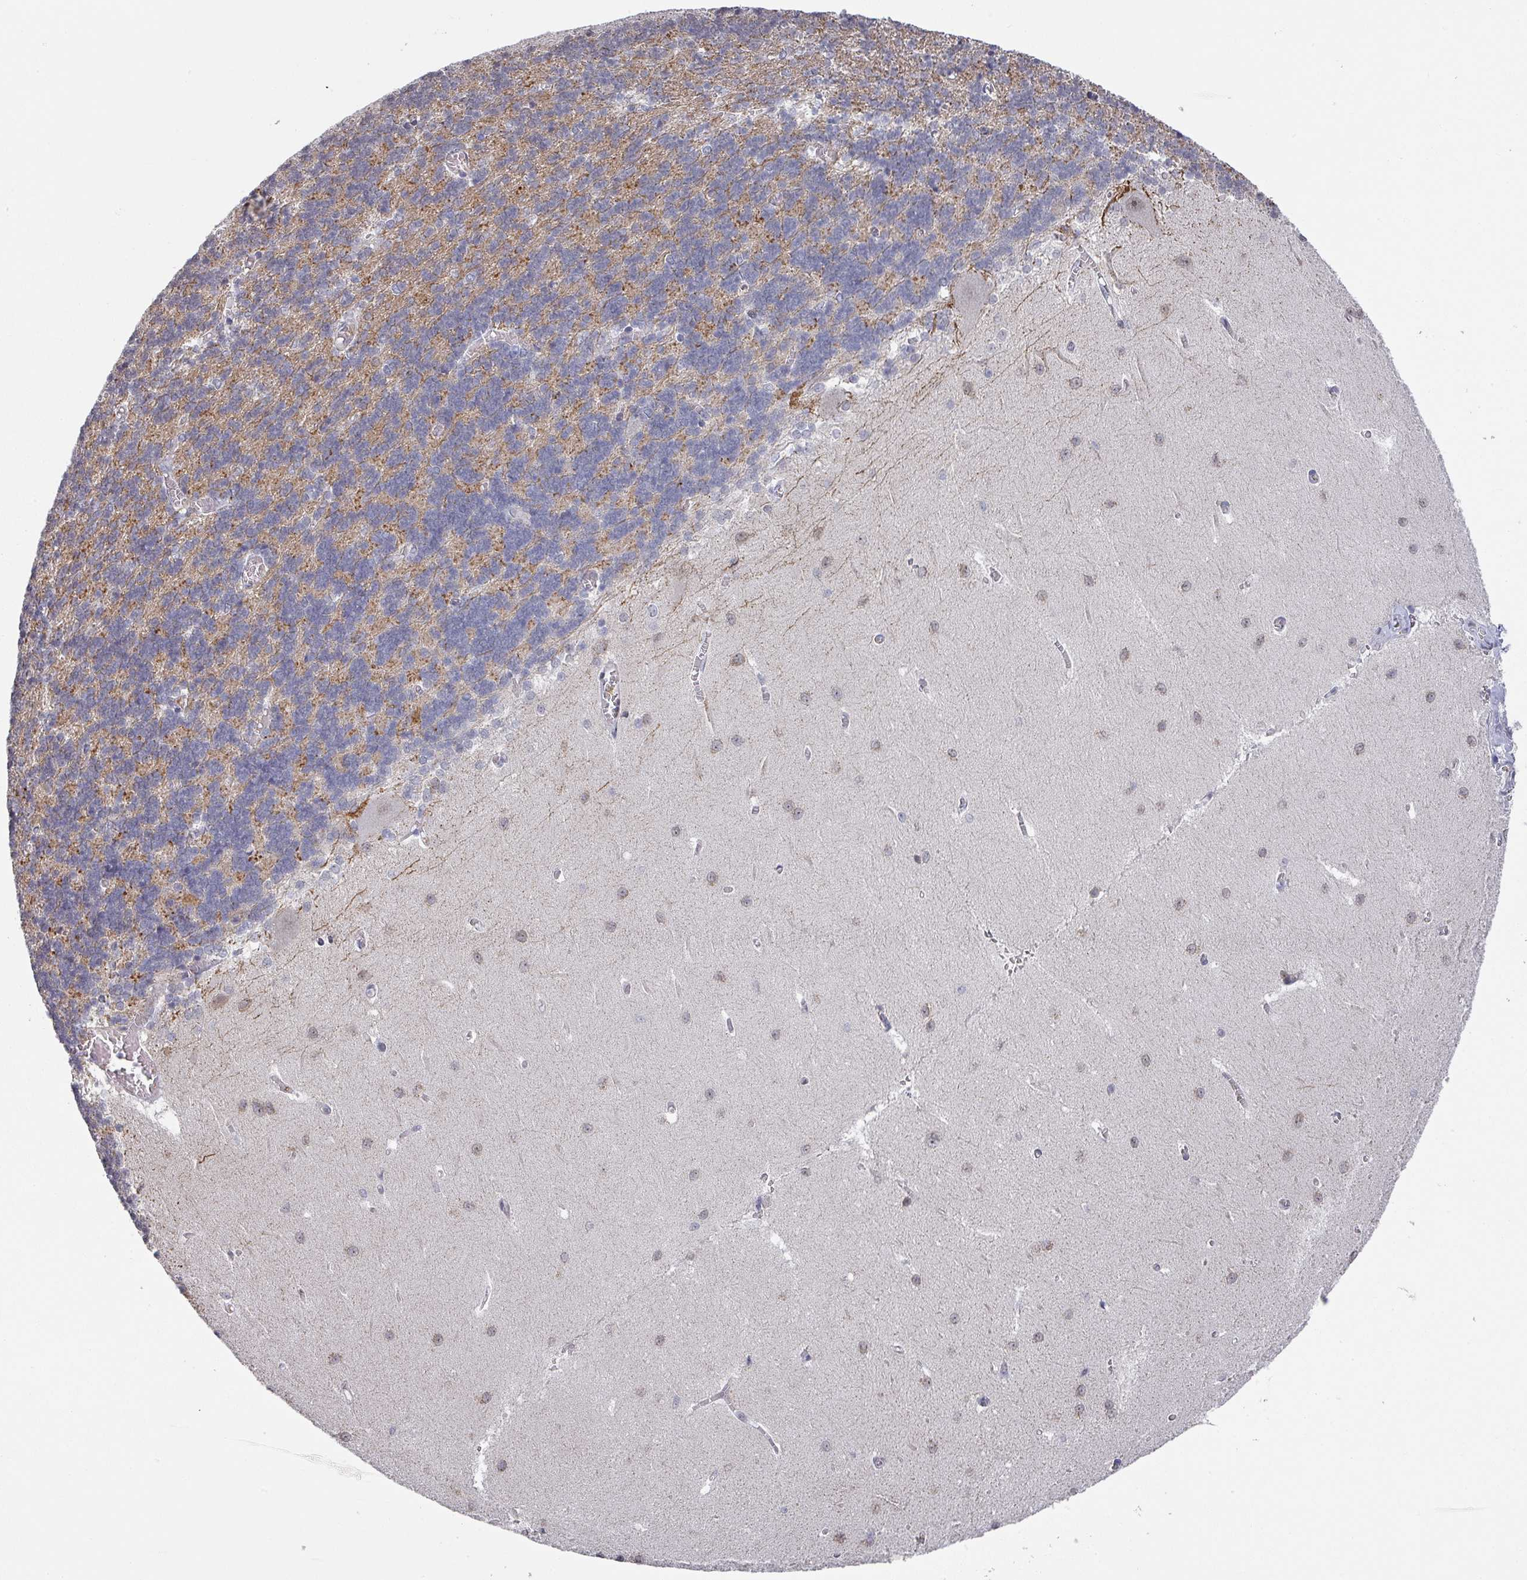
{"staining": {"intensity": "negative", "quantity": "none", "location": "none"}, "tissue": "cerebellum", "cell_type": "Cells in granular layer", "image_type": "normal", "snomed": [{"axis": "morphology", "description": "Normal tissue, NOS"}, {"axis": "topography", "description": "Cerebellum"}], "caption": "This is a photomicrograph of immunohistochemistry staining of unremarkable cerebellum, which shows no positivity in cells in granular layer. (Stains: DAB (3,3'-diaminobenzidine) immunohistochemistry (IHC) with hematoxylin counter stain, Microscopy: brightfield microscopy at high magnification).", "gene": "ZNF654", "patient": {"sex": "male", "age": 37}}